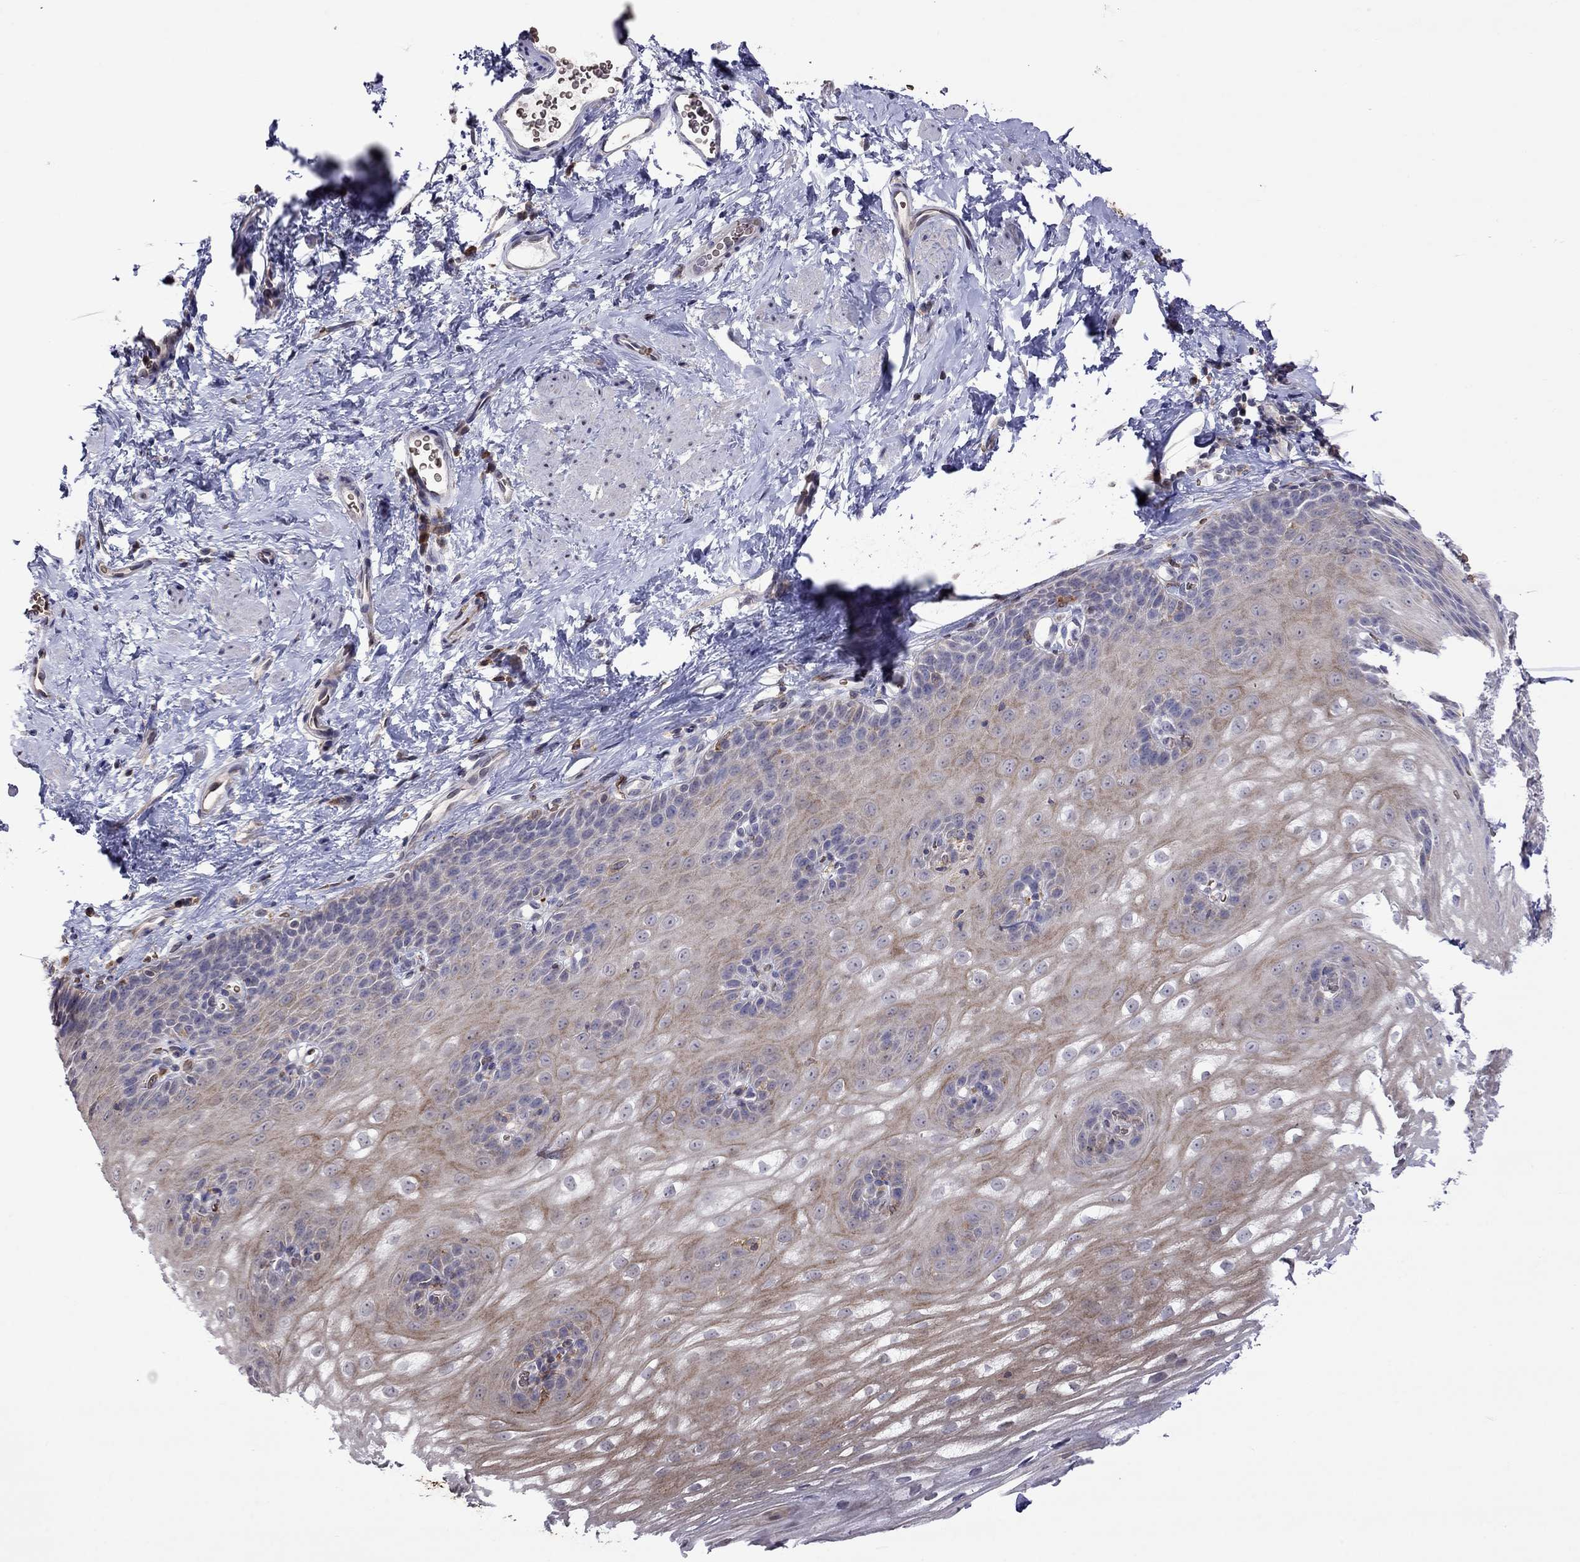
{"staining": {"intensity": "moderate", "quantity": "<25%", "location": "cytoplasmic/membranous"}, "tissue": "esophagus", "cell_type": "Squamous epithelial cells", "image_type": "normal", "snomed": [{"axis": "morphology", "description": "Normal tissue, NOS"}, {"axis": "topography", "description": "Esophagus"}], "caption": "The photomicrograph exhibits a brown stain indicating the presence of a protein in the cytoplasmic/membranous of squamous epithelial cells in esophagus. The protein of interest is stained brown, and the nuclei are stained in blue (DAB IHC with brightfield microscopy, high magnification).", "gene": "ADAM28", "patient": {"sex": "male", "age": 64}}